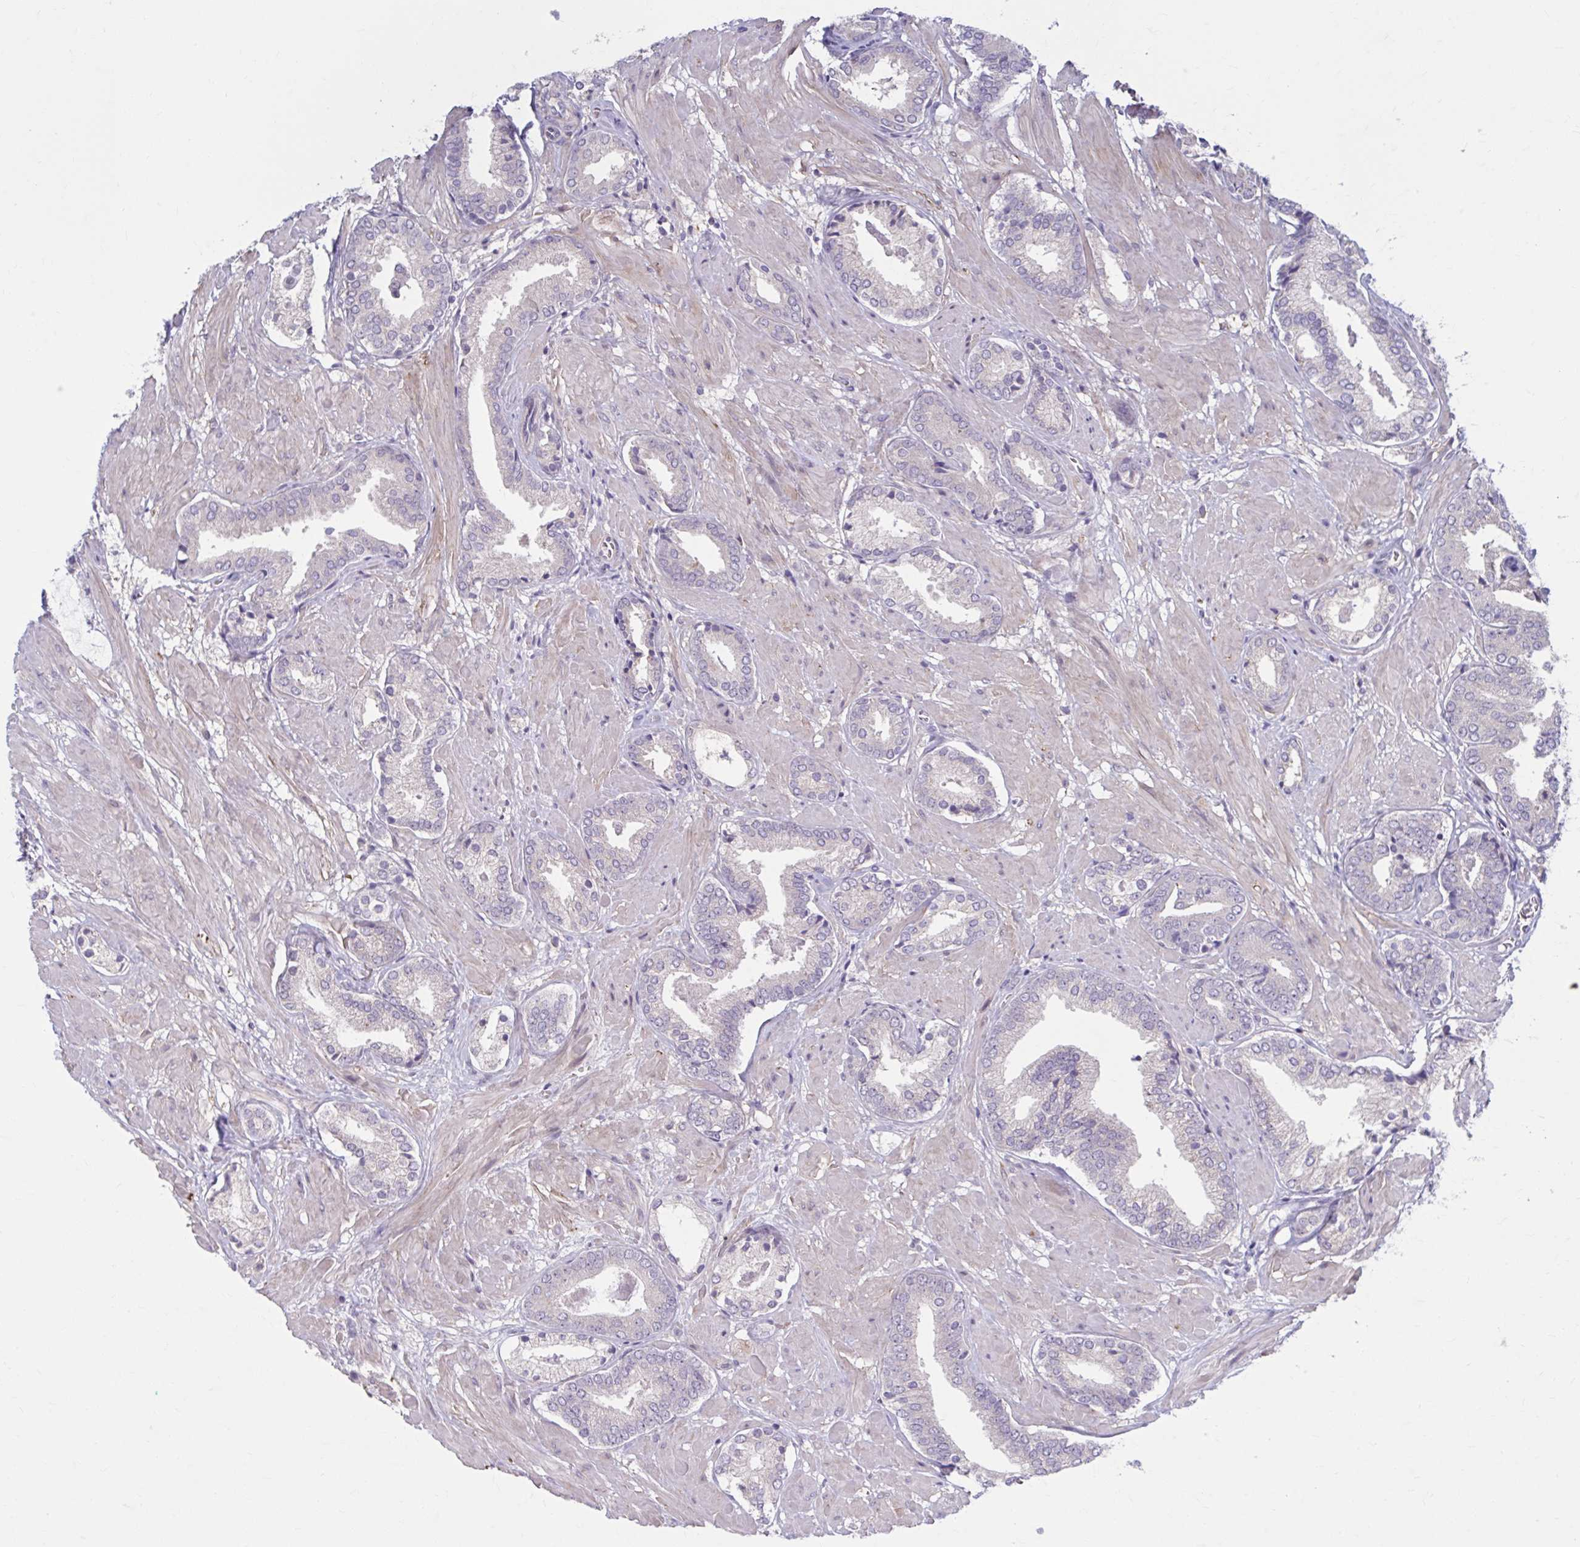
{"staining": {"intensity": "negative", "quantity": "none", "location": "none"}, "tissue": "prostate cancer", "cell_type": "Tumor cells", "image_type": "cancer", "snomed": [{"axis": "morphology", "description": "Adenocarcinoma, High grade"}, {"axis": "topography", "description": "Prostate"}], "caption": "High power microscopy micrograph of an IHC image of high-grade adenocarcinoma (prostate), revealing no significant positivity in tumor cells.", "gene": "CHST3", "patient": {"sex": "male", "age": 56}}